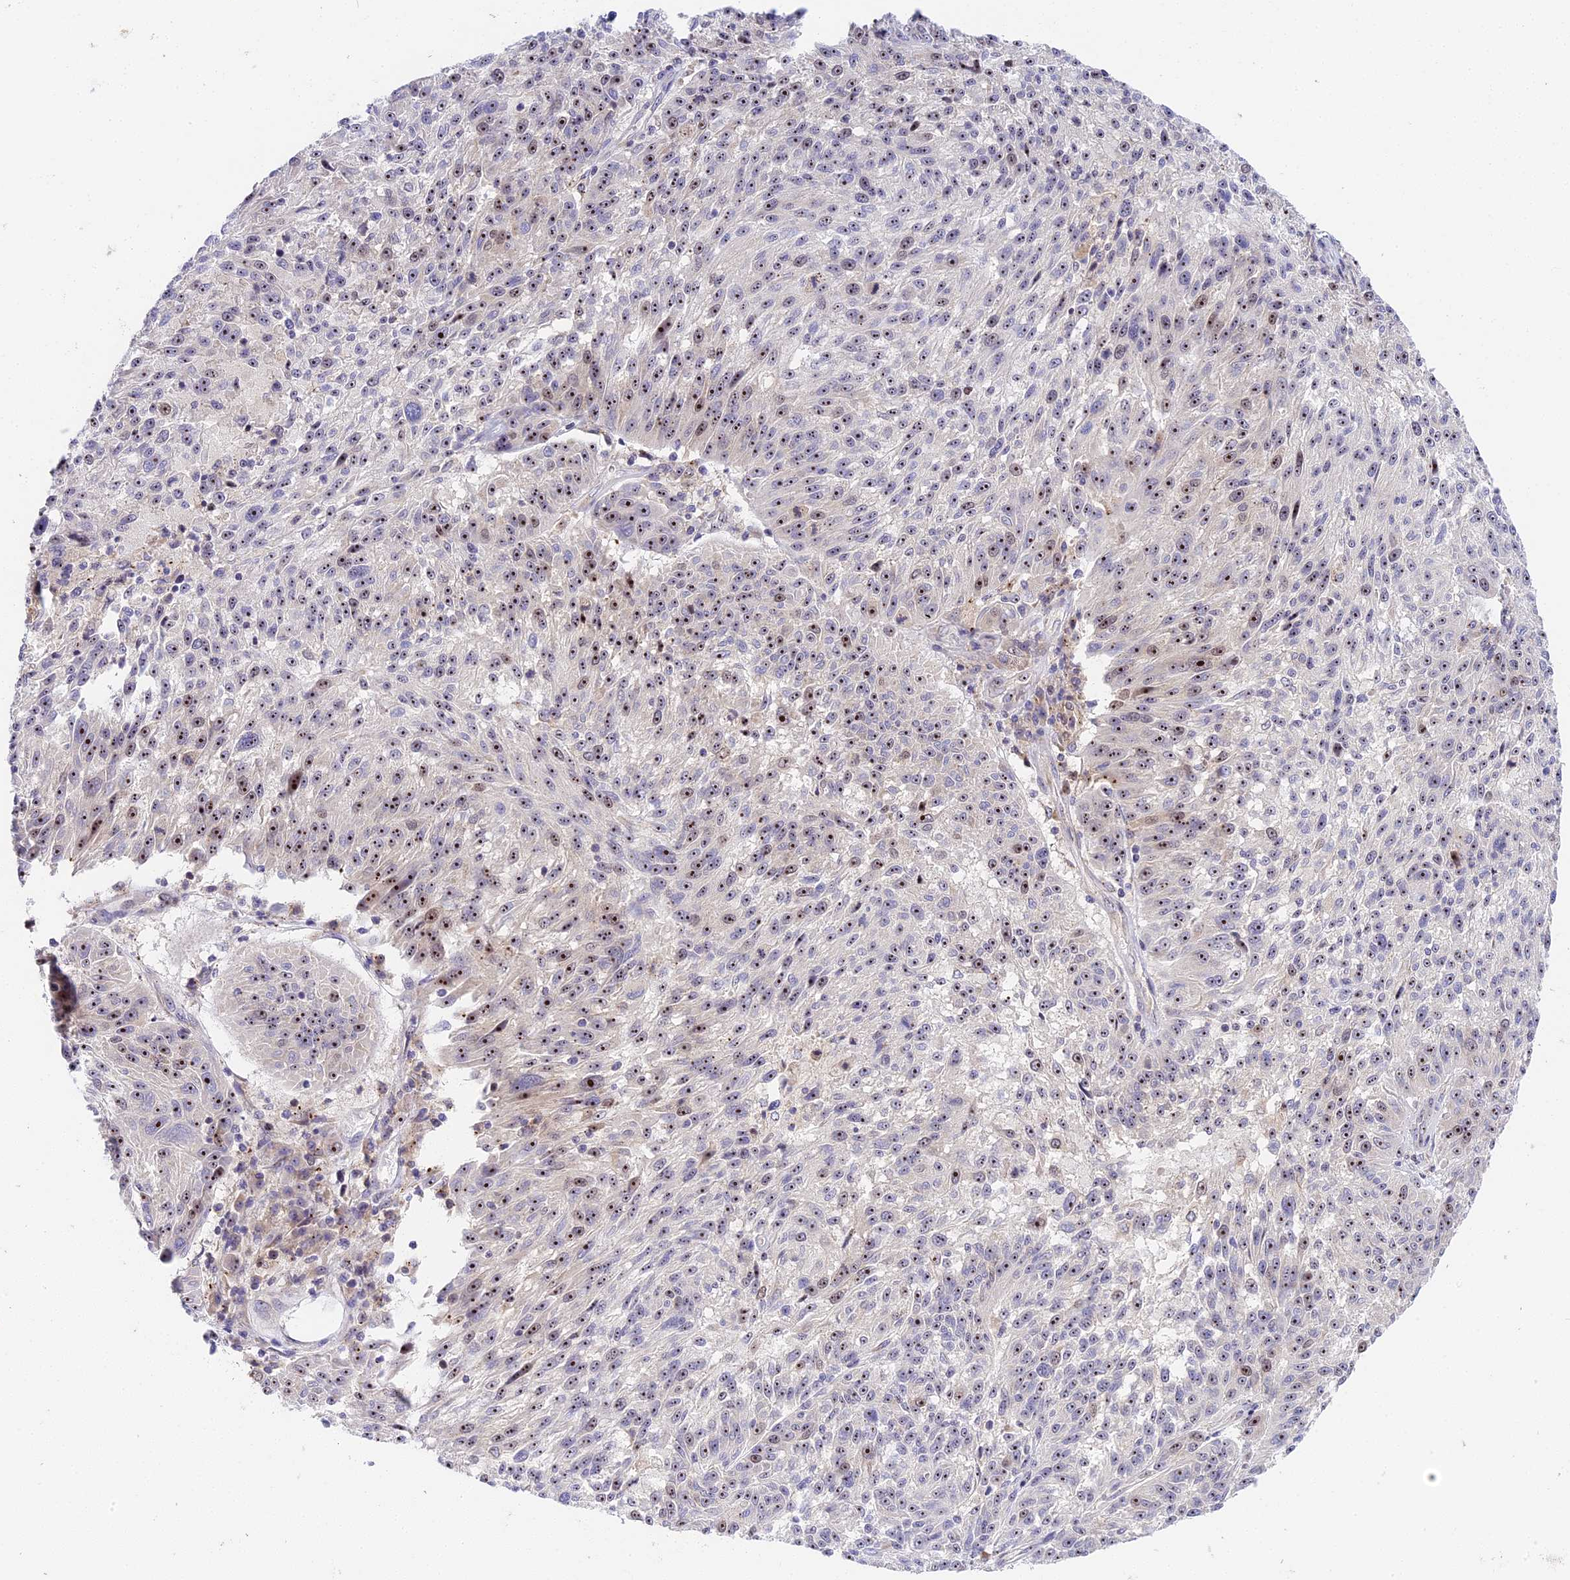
{"staining": {"intensity": "moderate", "quantity": "25%-75%", "location": "nuclear"}, "tissue": "melanoma", "cell_type": "Tumor cells", "image_type": "cancer", "snomed": [{"axis": "morphology", "description": "Malignant melanoma, NOS"}, {"axis": "topography", "description": "Skin"}], "caption": "Immunohistochemical staining of melanoma displays medium levels of moderate nuclear protein positivity in about 25%-75% of tumor cells. The staining is performed using DAB (3,3'-diaminobenzidine) brown chromogen to label protein expression. The nuclei are counter-stained blue using hematoxylin.", "gene": "RAD51", "patient": {"sex": "male", "age": 53}}